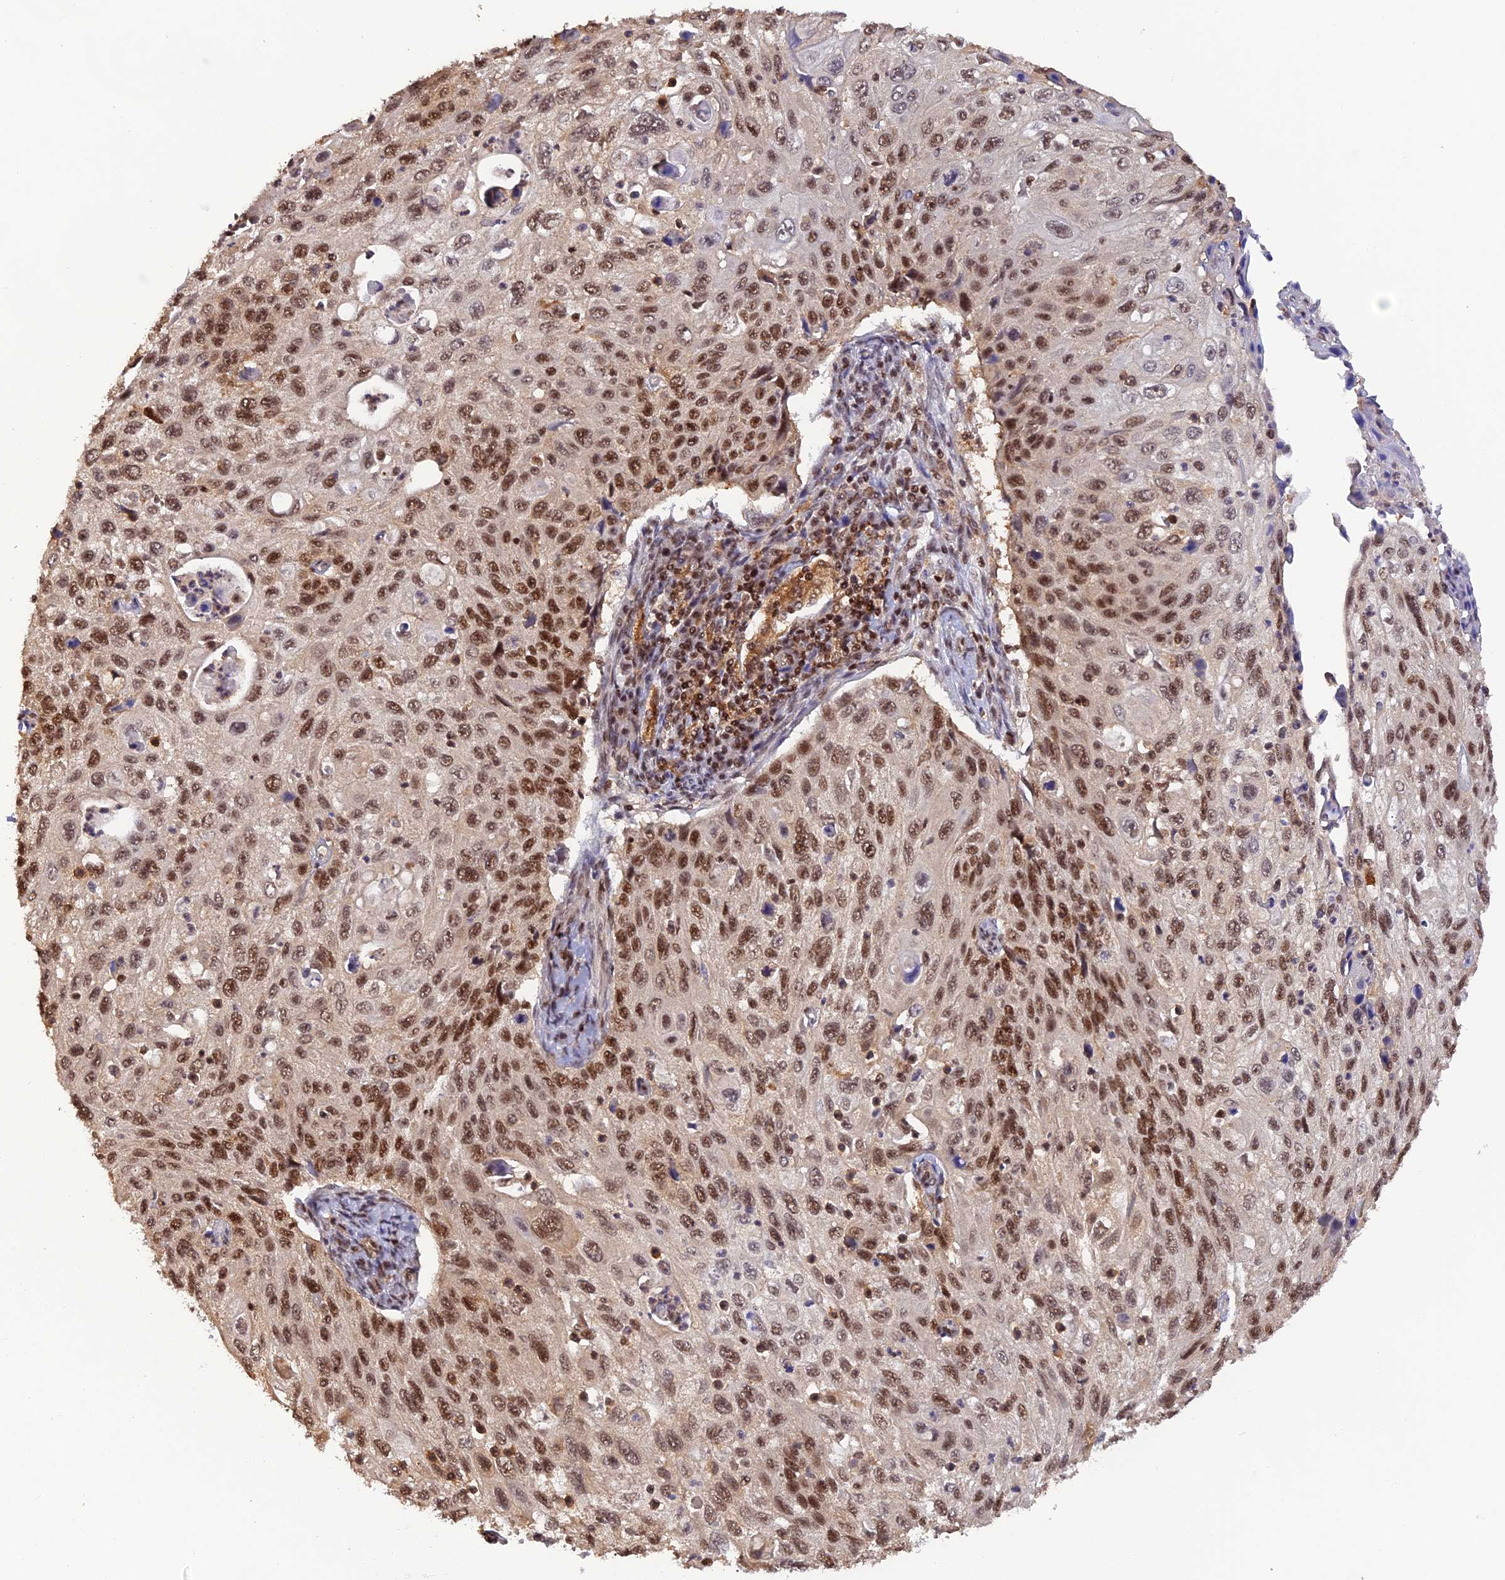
{"staining": {"intensity": "strong", "quantity": ">75%", "location": "cytoplasmic/membranous"}, "tissue": "cervical cancer", "cell_type": "Tumor cells", "image_type": "cancer", "snomed": [{"axis": "morphology", "description": "Squamous cell carcinoma, NOS"}, {"axis": "topography", "description": "Cervix"}], "caption": "A micrograph of human cervical squamous cell carcinoma stained for a protein exhibits strong cytoplasmic/membranous brown staining in tumor cells.", "gene": "THAP11", "patient": {"sex": "female", "age": 70}}